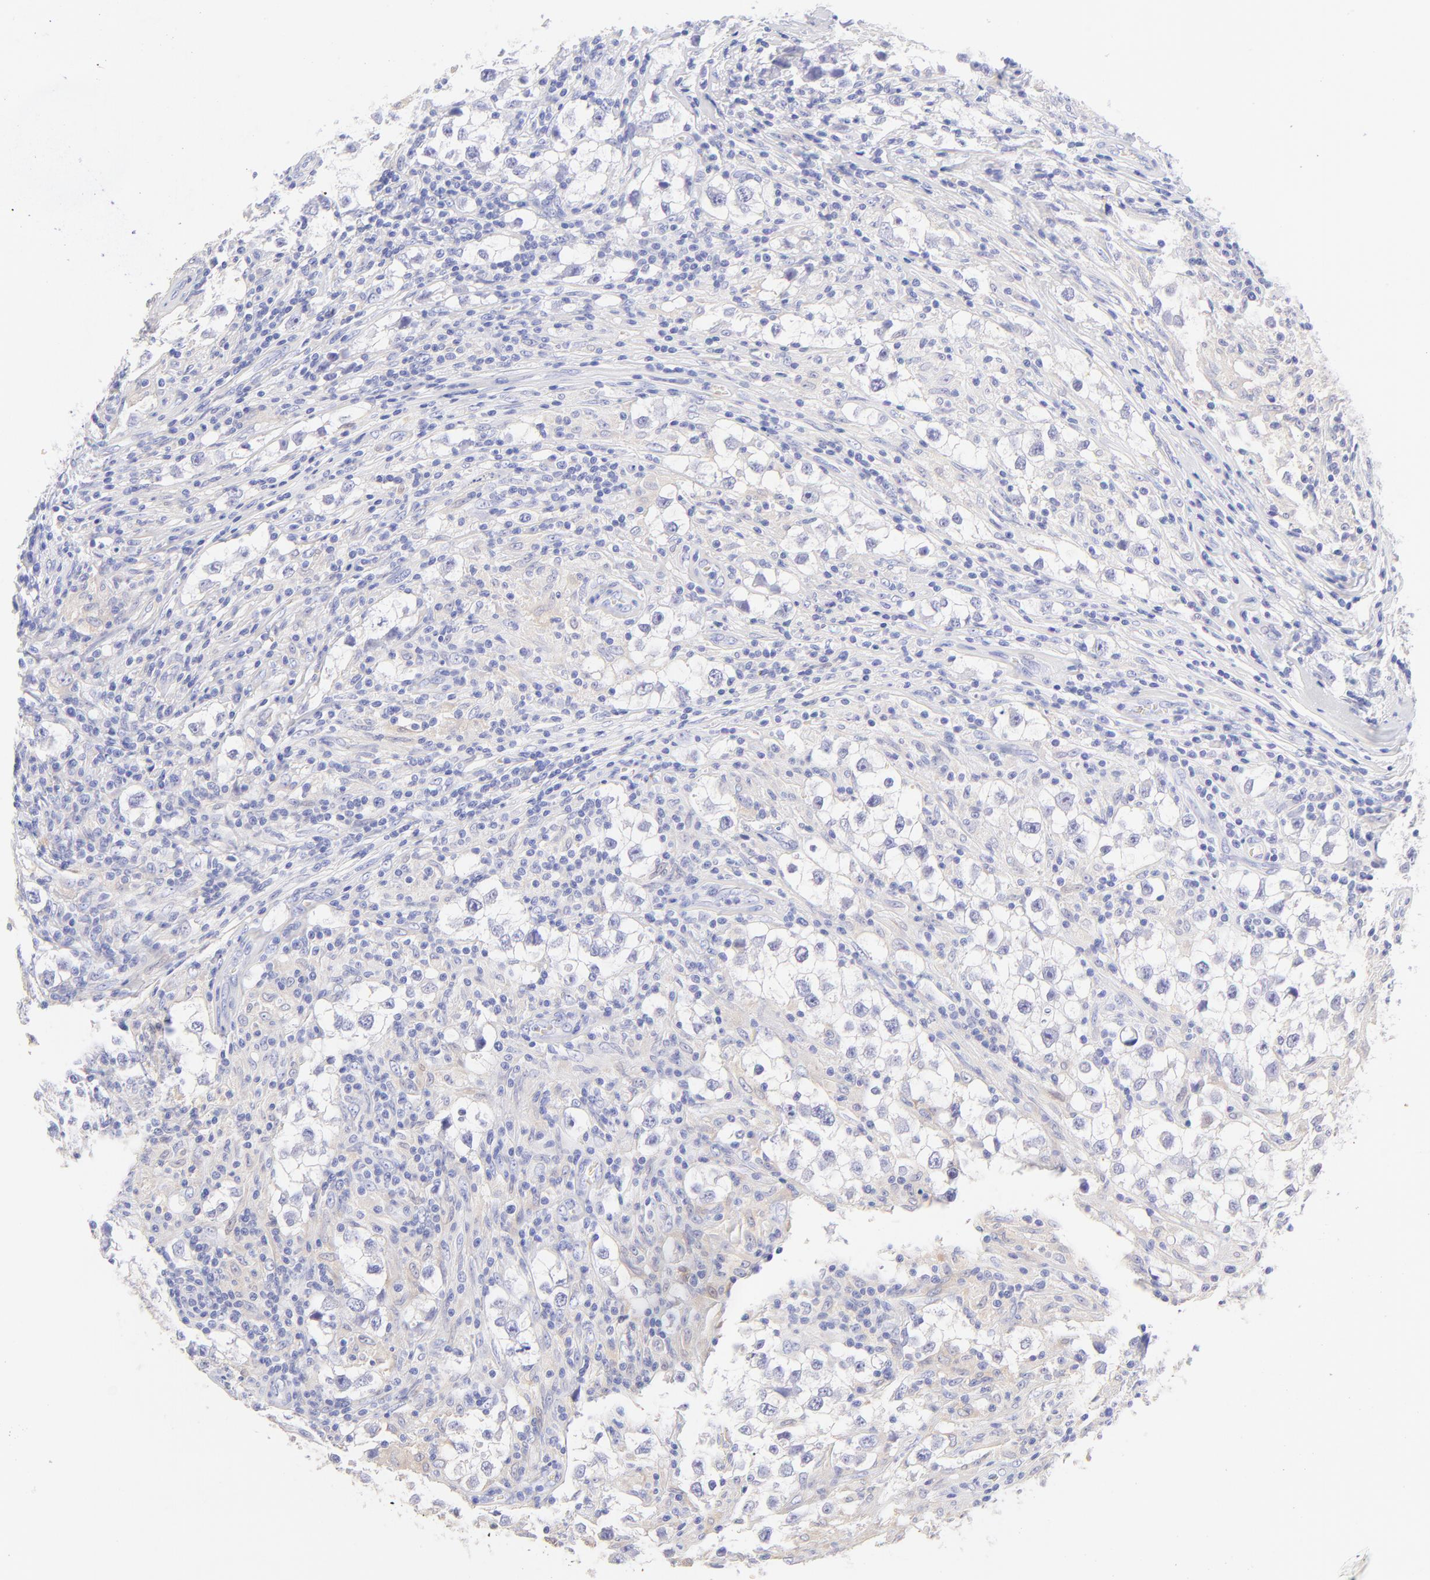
{"staining": {"intensity": "negative", "quantity": "none", "location": "none"}, "tissue": "testis cancer", "cell_type": "Tumor cells", "image_type": "cancer", "snomed": [{"axis": "morphology", "description": "Seminoma, NOS"}, {"axis": "topography", "description": "Testis"}], "caption": "High magnification brightfield microscopy of seminoma (testis) stained with DAB (3,3'-diaminobenzidine) (brown) and counterstained with hematoxylin (blue): tumor cells show no significant staining. (Brightfield microscopy of DAB immunohistochemistry (IHC) at high magnification).", "gene": "FRMPD3", "patient": {"sex": "male", "age": 32}}